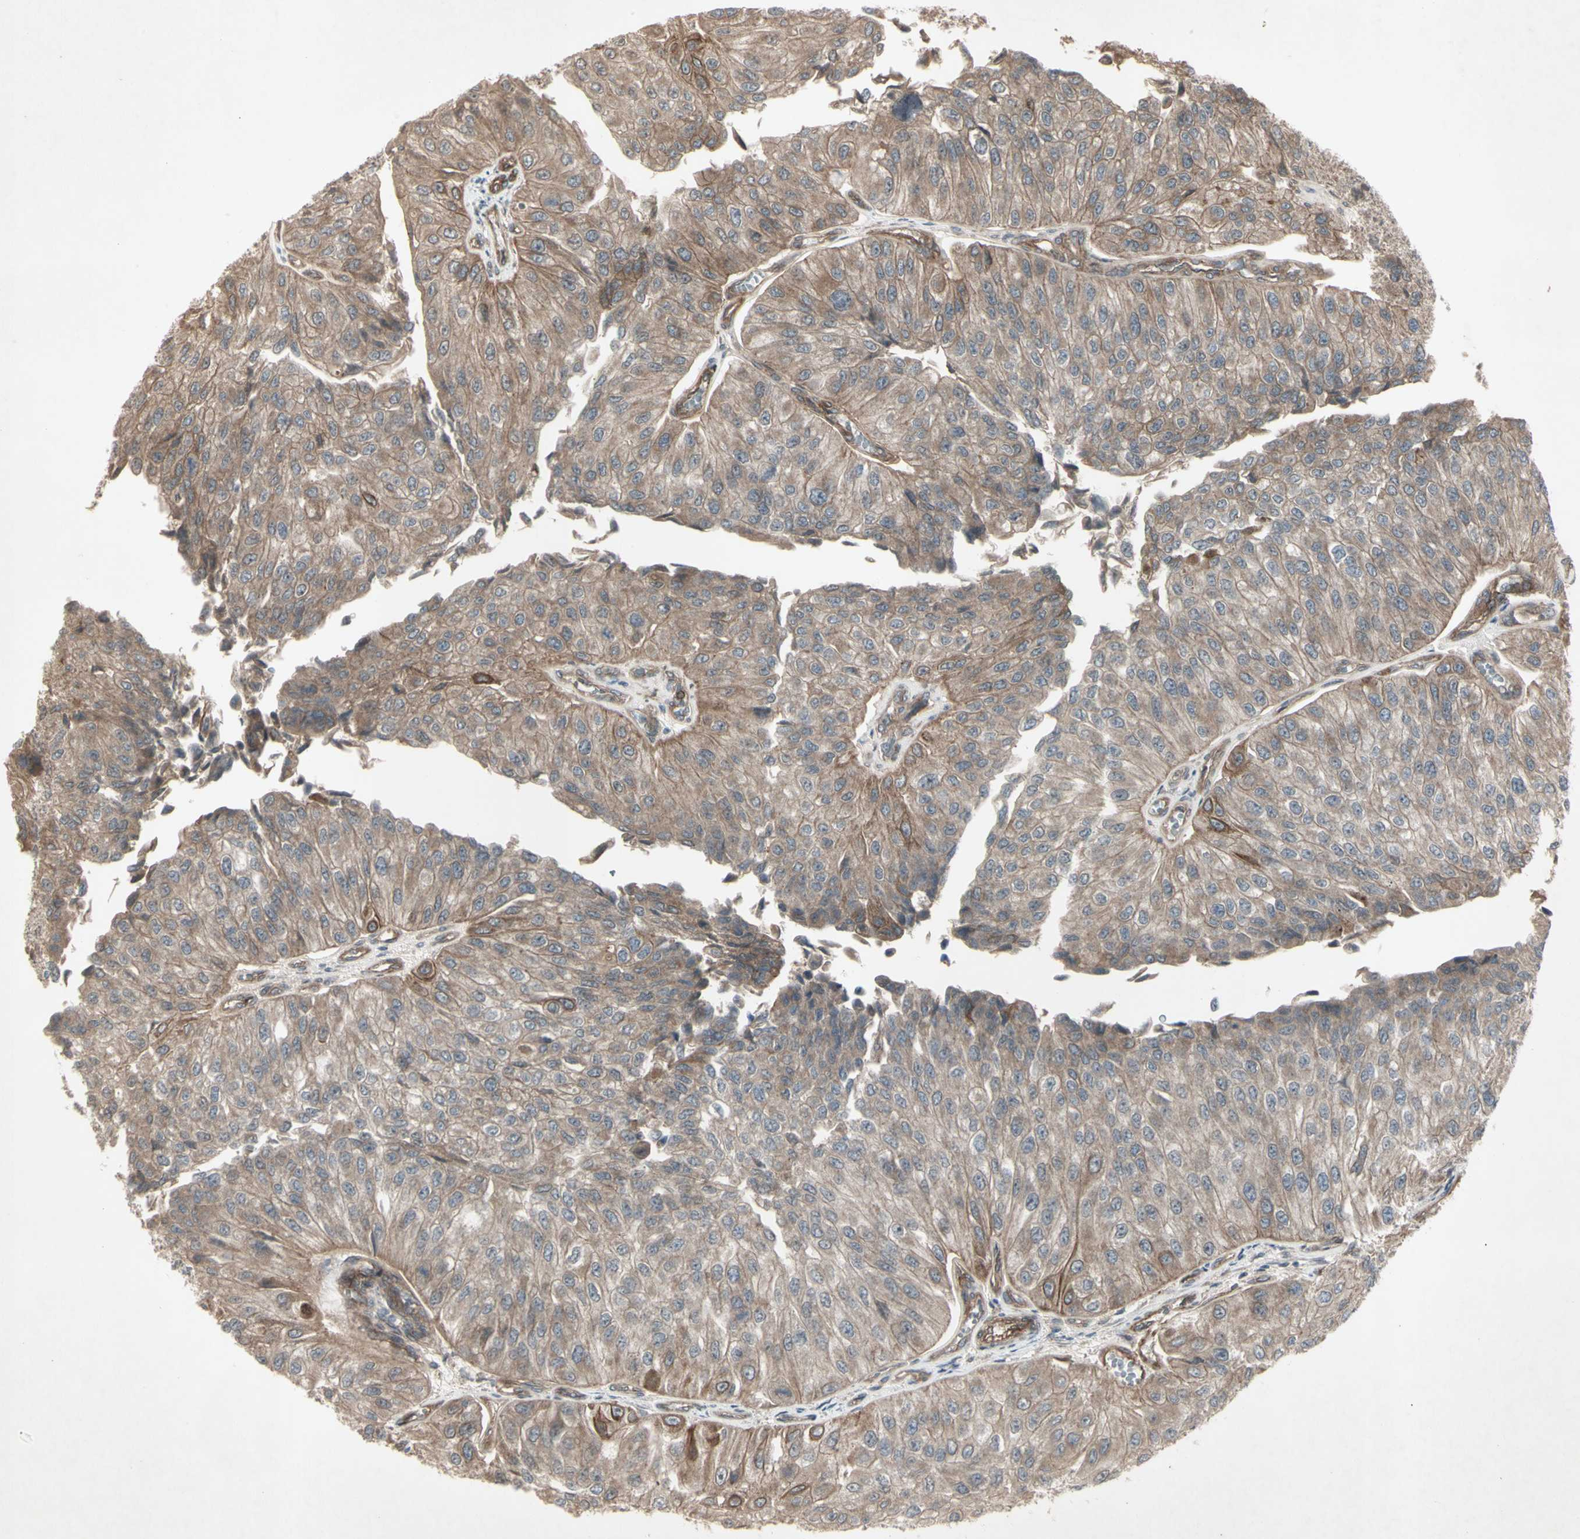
{"staining": {"intensity": "moderate", "quantity": ">75%", "location": "cytoplasmic/membranous"}, "tissue": "urothelial cancer", "cell_type": "Tumor cells", "image_type": "cancer", "snomed": [{"axis": "morphology", "description": "Urothelial carcinoma, High grade"}, {"axis": "topography", "description": "Kidney"}, {"axis": "topography", "description": "Urinary bladder"}], "caption": "Immunohistochemical staining of human urothelial cancer displays medium levels of moderate cytoplasmic/membranous protein expression in about >75% of tumor cells.", "gene": "JAG1", "patient": {"sex": "male", "age": 77}}